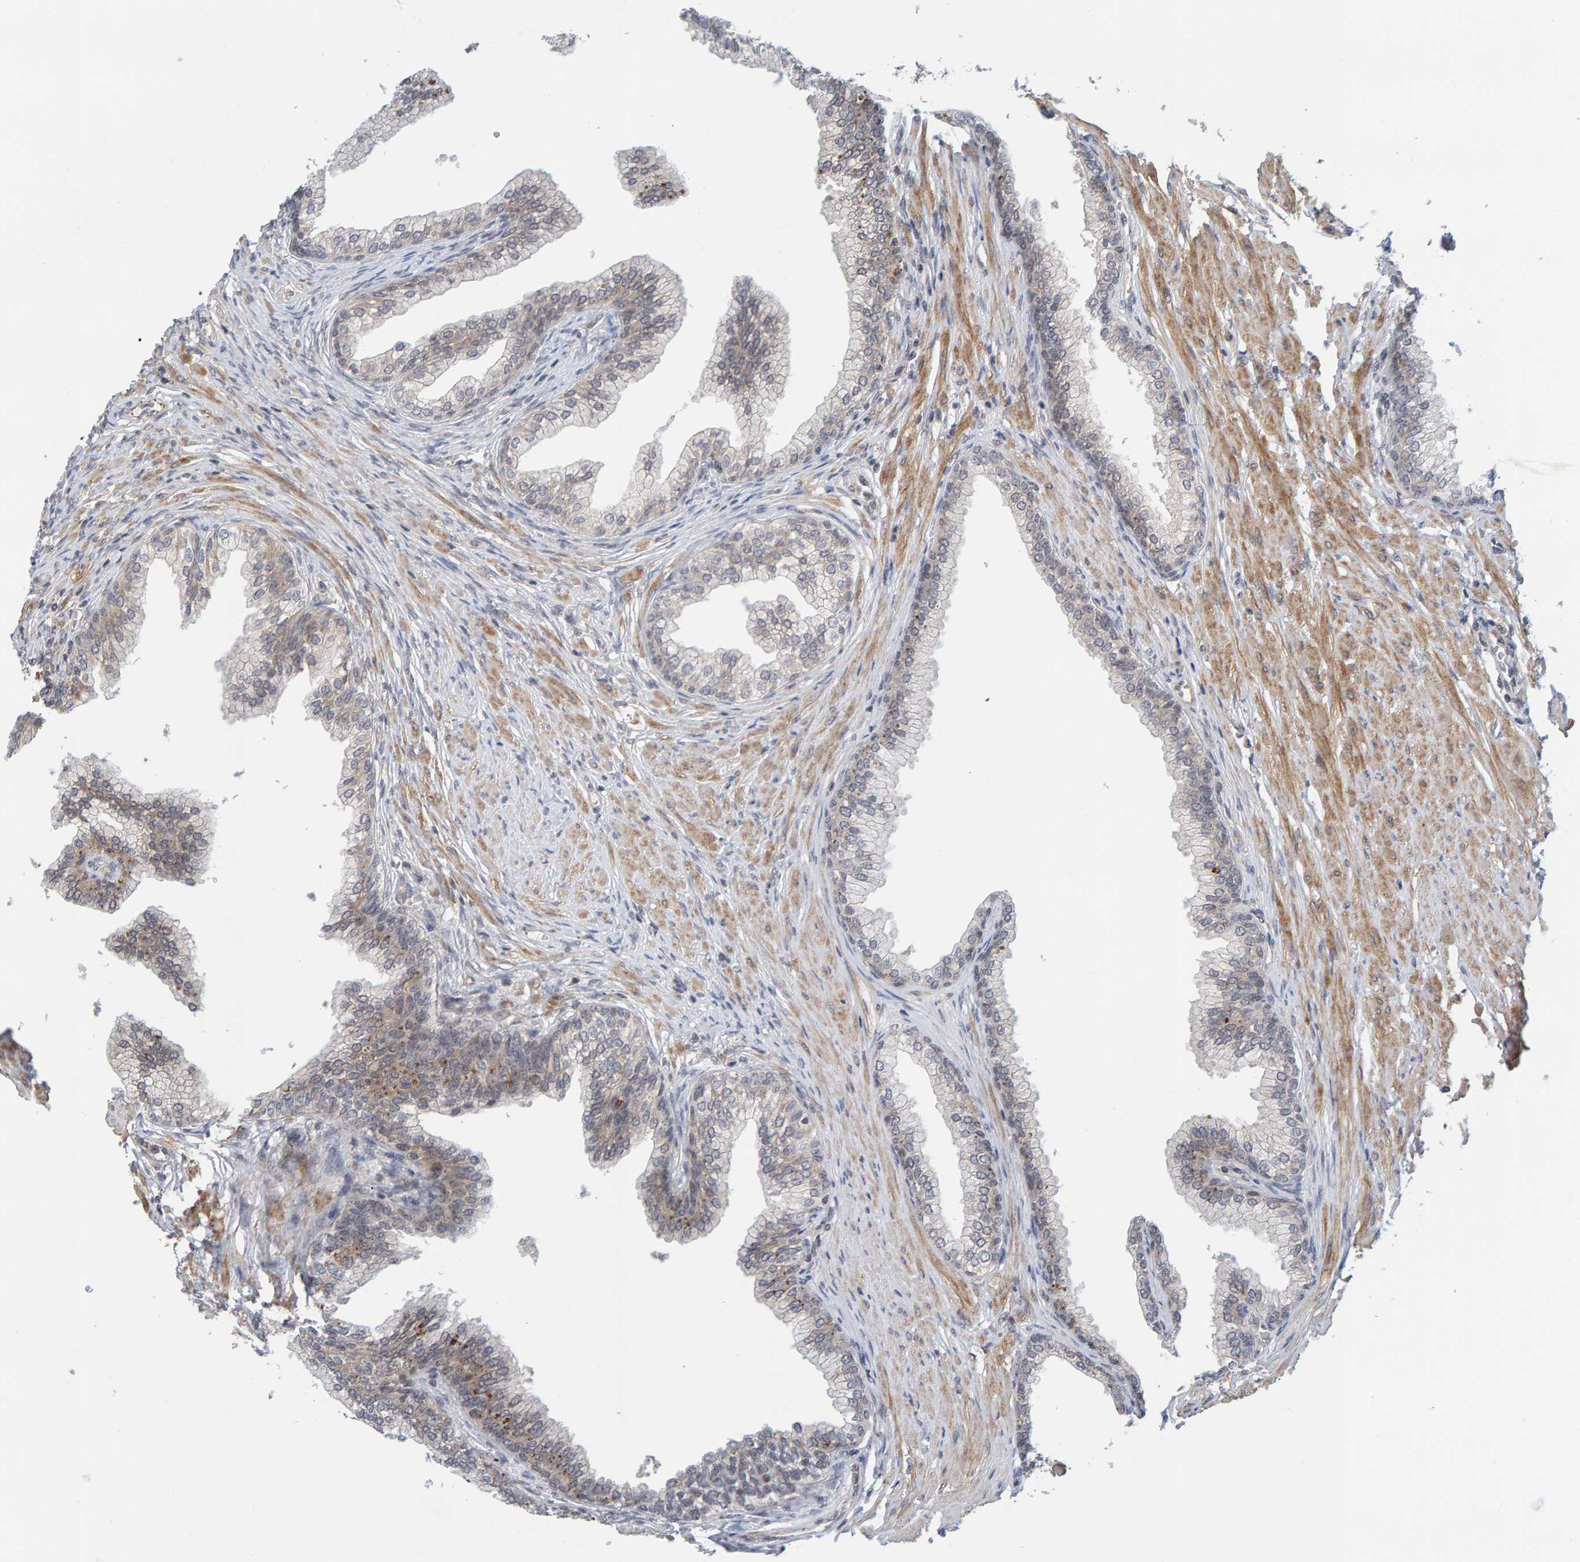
{"staining": {"intensity": "negative", "quantity": "none", "location": "none"}, "tissue": "prostate", "cell_type": "Glandular cells", "image_type": "normal", "snomed": [{"axis": "morphology", "description": "Normal tissue, NOS"}, {"axis": "morphology", "description": "Urothelial carcinoma, Low grade"}, {"axis": "topography", "description": "Urinary bladder"}, {"axis": "topography", "description": "Prostate"}], "caption": "Prostate stained for a protein using immunohistochemistry exhibits no positivity glandular cells.", "gene": "CDH2", "patient": {"sex": "male", "age": 60}}